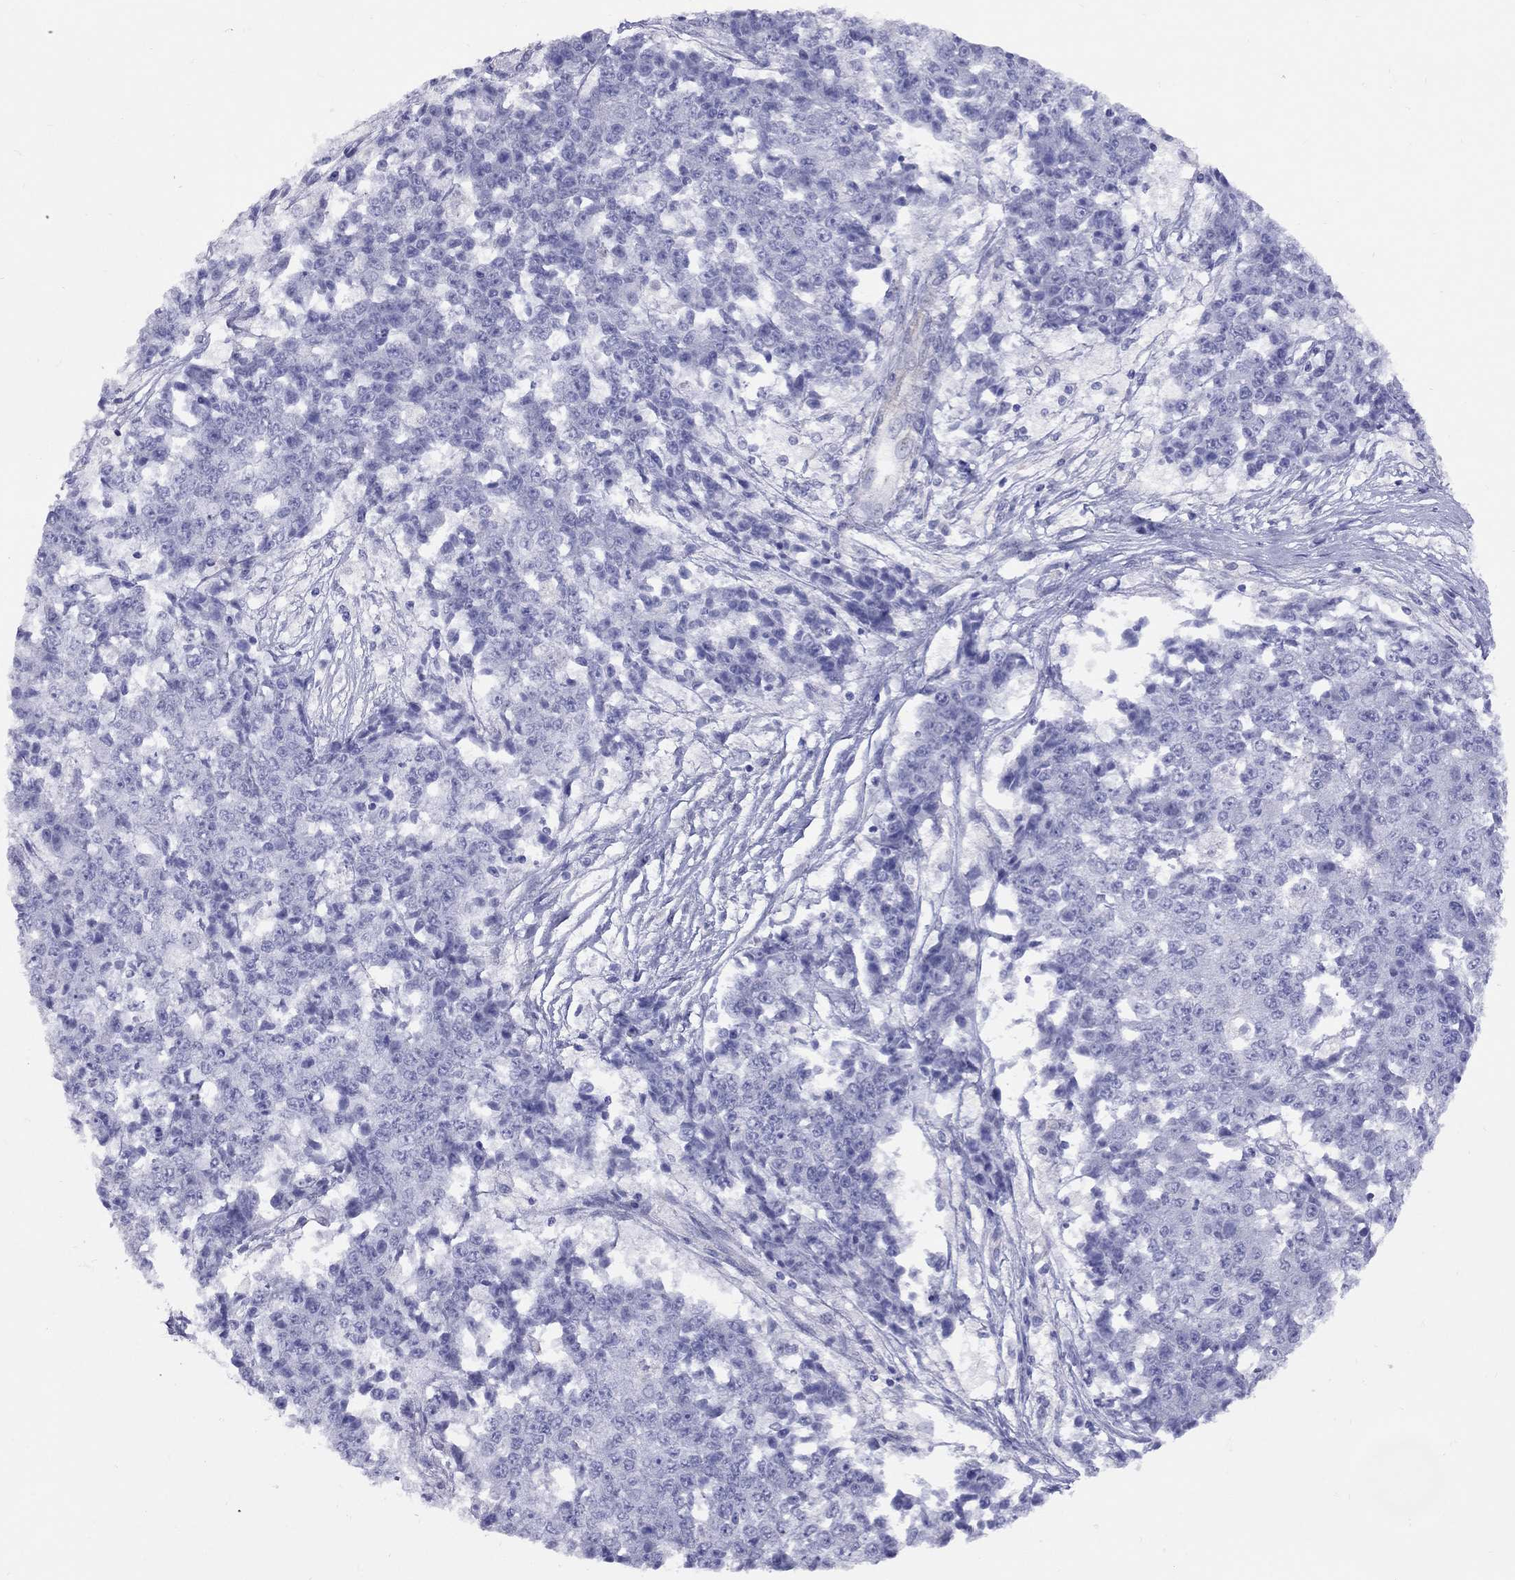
{"staining": {"intensity": "negative", "quantity": "none", "location": "none"}, "tissue": "ovarian cancer", "cell_type": "Tumor cells", "image_type": "cancer", "snomed": [{"axis": "morphology", "description": "Carcinoma, endometroid"}, {"axis": "topography", "description": "Ovary"}], "caption": "IHC histopathology image of endometroid carcinoma (ovarian) stained for a protein (brown), which exhibits no positivity in tumor cells.", "gene": "SPINT4", "patient": {"sex": "female", "age": 42}}